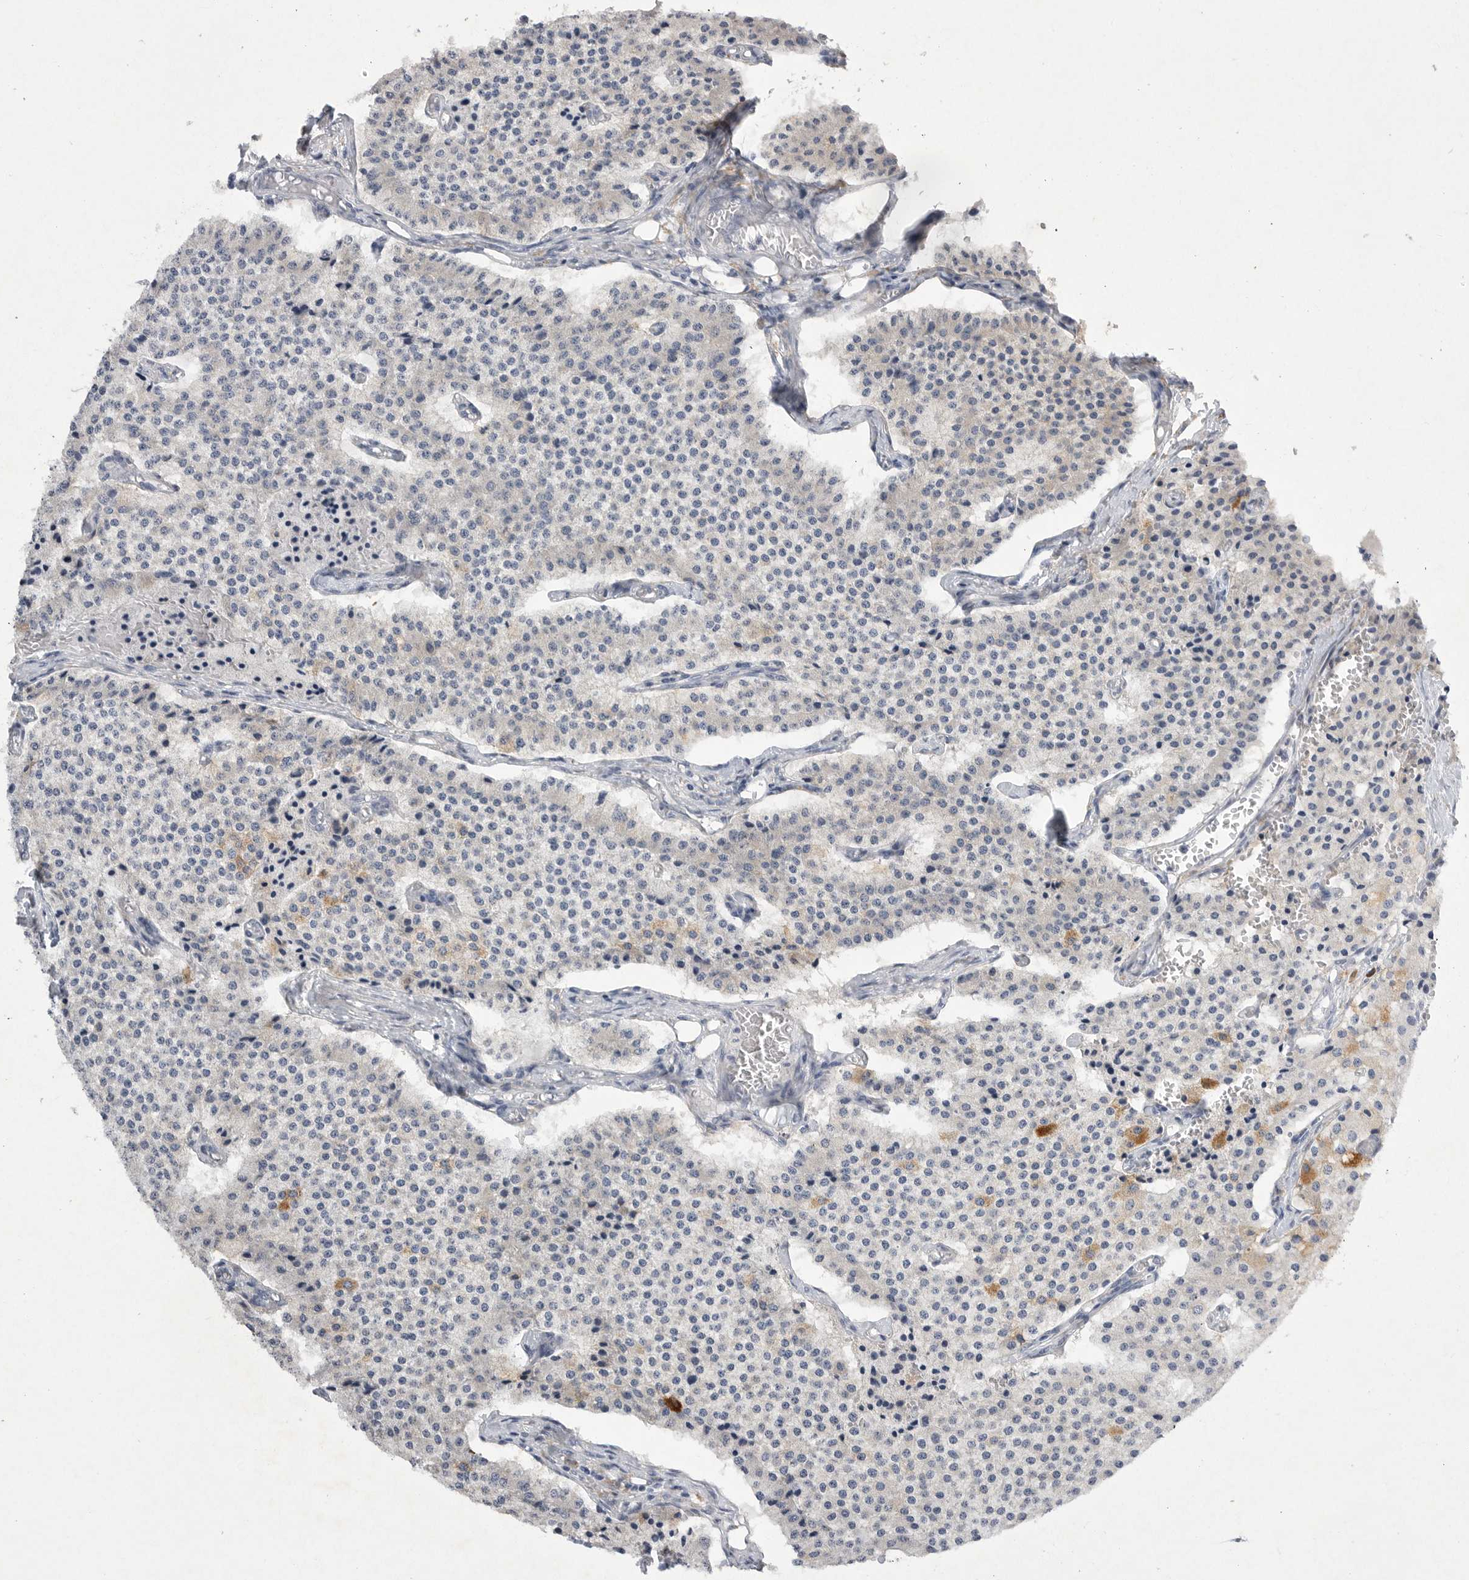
{"staining": {"intensity": "moderate", "quantity": "<25%", "location": "cytoplasmic/membranous"}, "tissue": "carcinoid", "cell_type": "Tumor cells", "image_type": "cancer", "snomed": [{"axis": "morphology", "description": "Carcinoid, malignant, NOS"}, {"axis": "topography", "description": "Colon"}], "caption": "Protein staining of carcinoid tissue shows moderate cytoplasmic/membranous positivity in approximately <25% of tumor cells.", "gene": "EDEM3", "patient": {"sex": "female", "age": 52}}